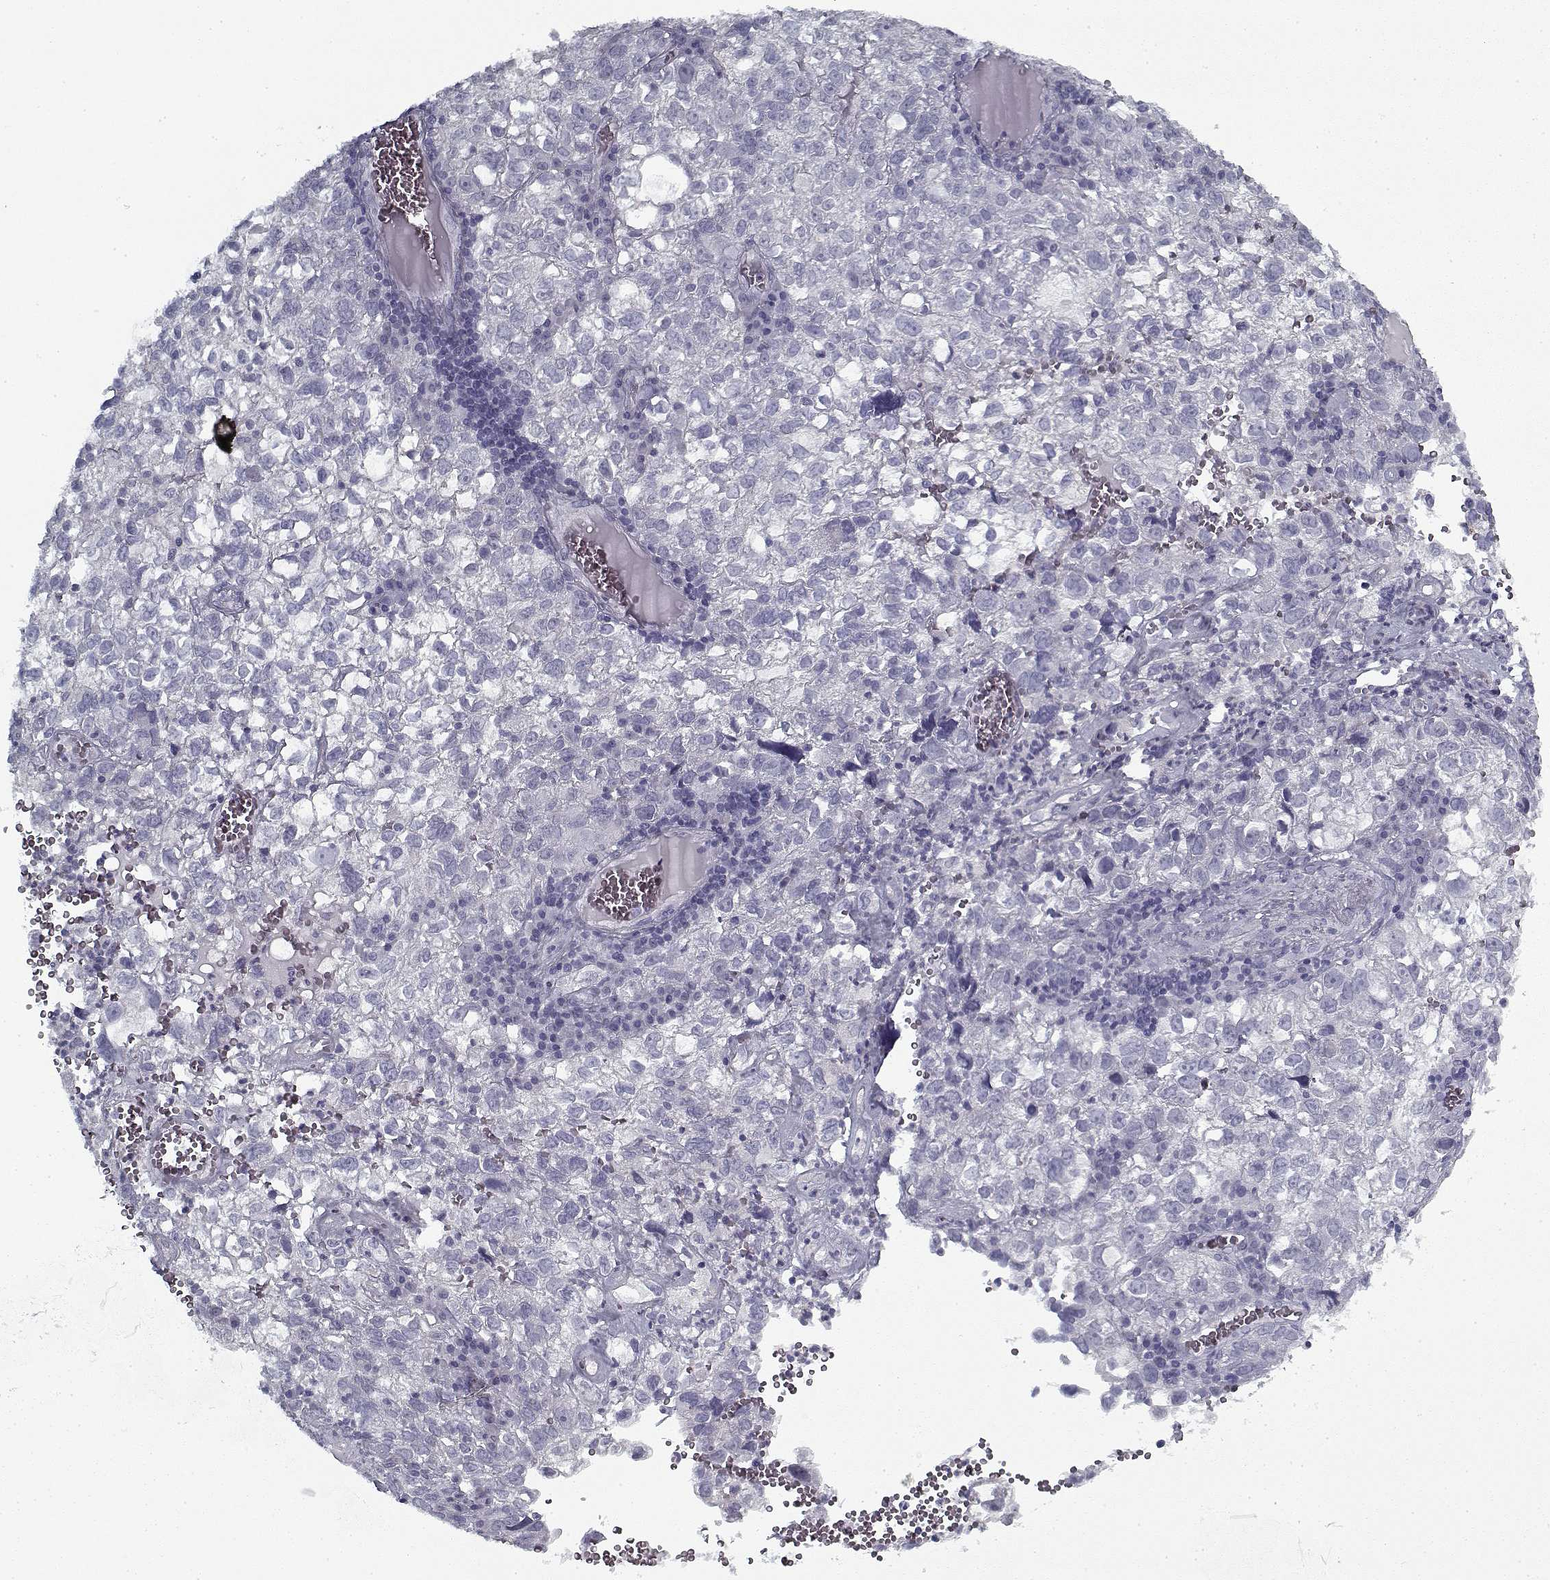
{"staining": {"intensity": "negative", "quantity": "none", "location": "none"}, "tissue": "cervical cancer", "cell_type": "Tumor cells", "image_type": "cancer", "snomed": [{"axis": "morphology", "description": "Squamous cell carcinoma, NOS"}, {"axis": "topography", "description": "Cervix"}], "caption": "An image of cervical cancer (squamous cell carcinoma) stained for a protein shows no brown staining in tumor cells.", "gene": "RNF32", "patient": {"sex": "female", "age": 55}}